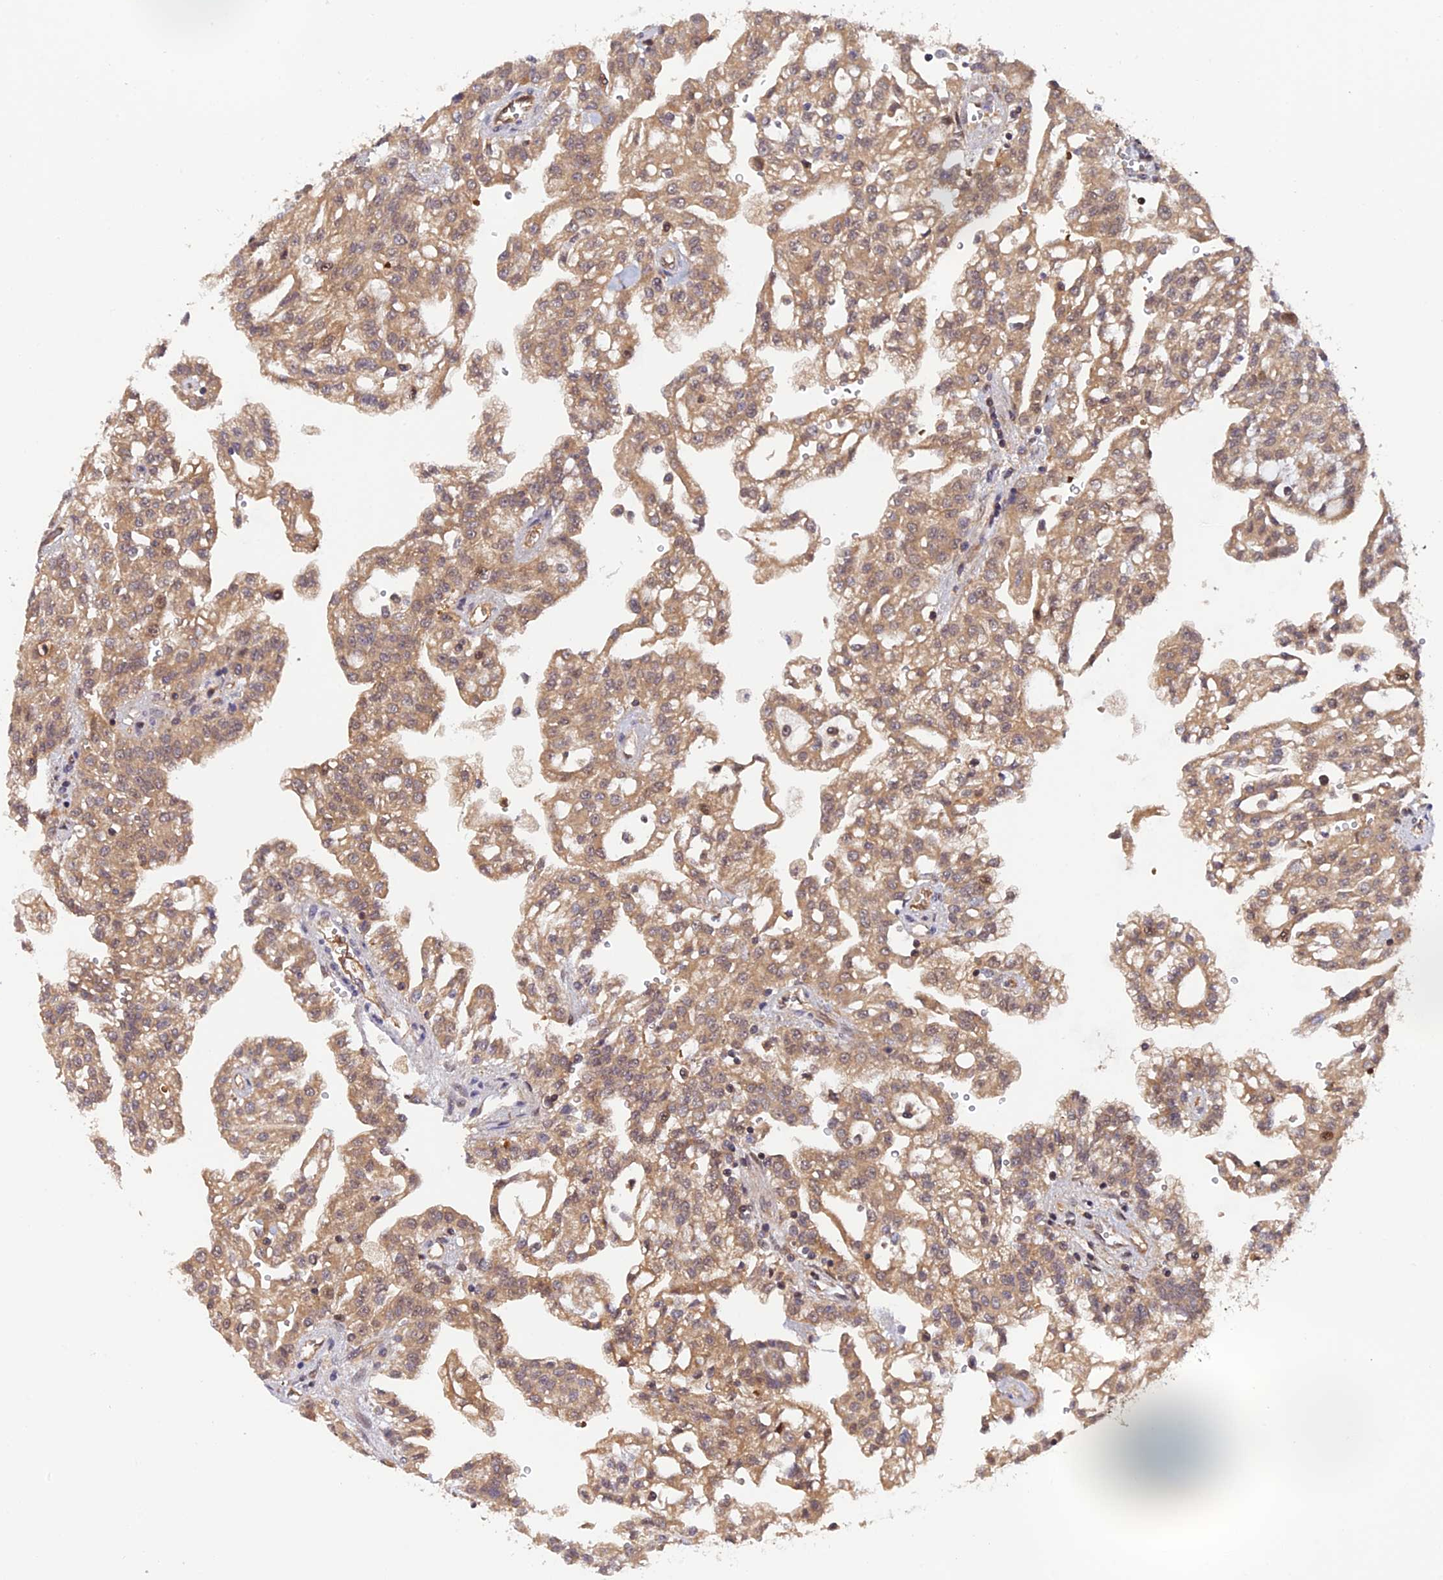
{"staining": {"intensity": "moderate", "quantity": ">75%", "location": "cytoplasmic/membranous,nuclear"}, "tissue": "renal cancer", "cell_type": "Tumor cells", "image_type": "cancer", "snomed": [{"axis": "morphology", "description": "Adenocarcinoma, NOS"}, {"axis": "topography", "description": "Kidney"}], "caption": "Protein expression by immunohistochemistry displays moderate cytoplasmic/membranous and nuclear positivity in approximately >75% of tumor cells in renal adenocarcinoma.", "gene": "ARL2BP", "patient": {"sex": "male", "age": 63}}